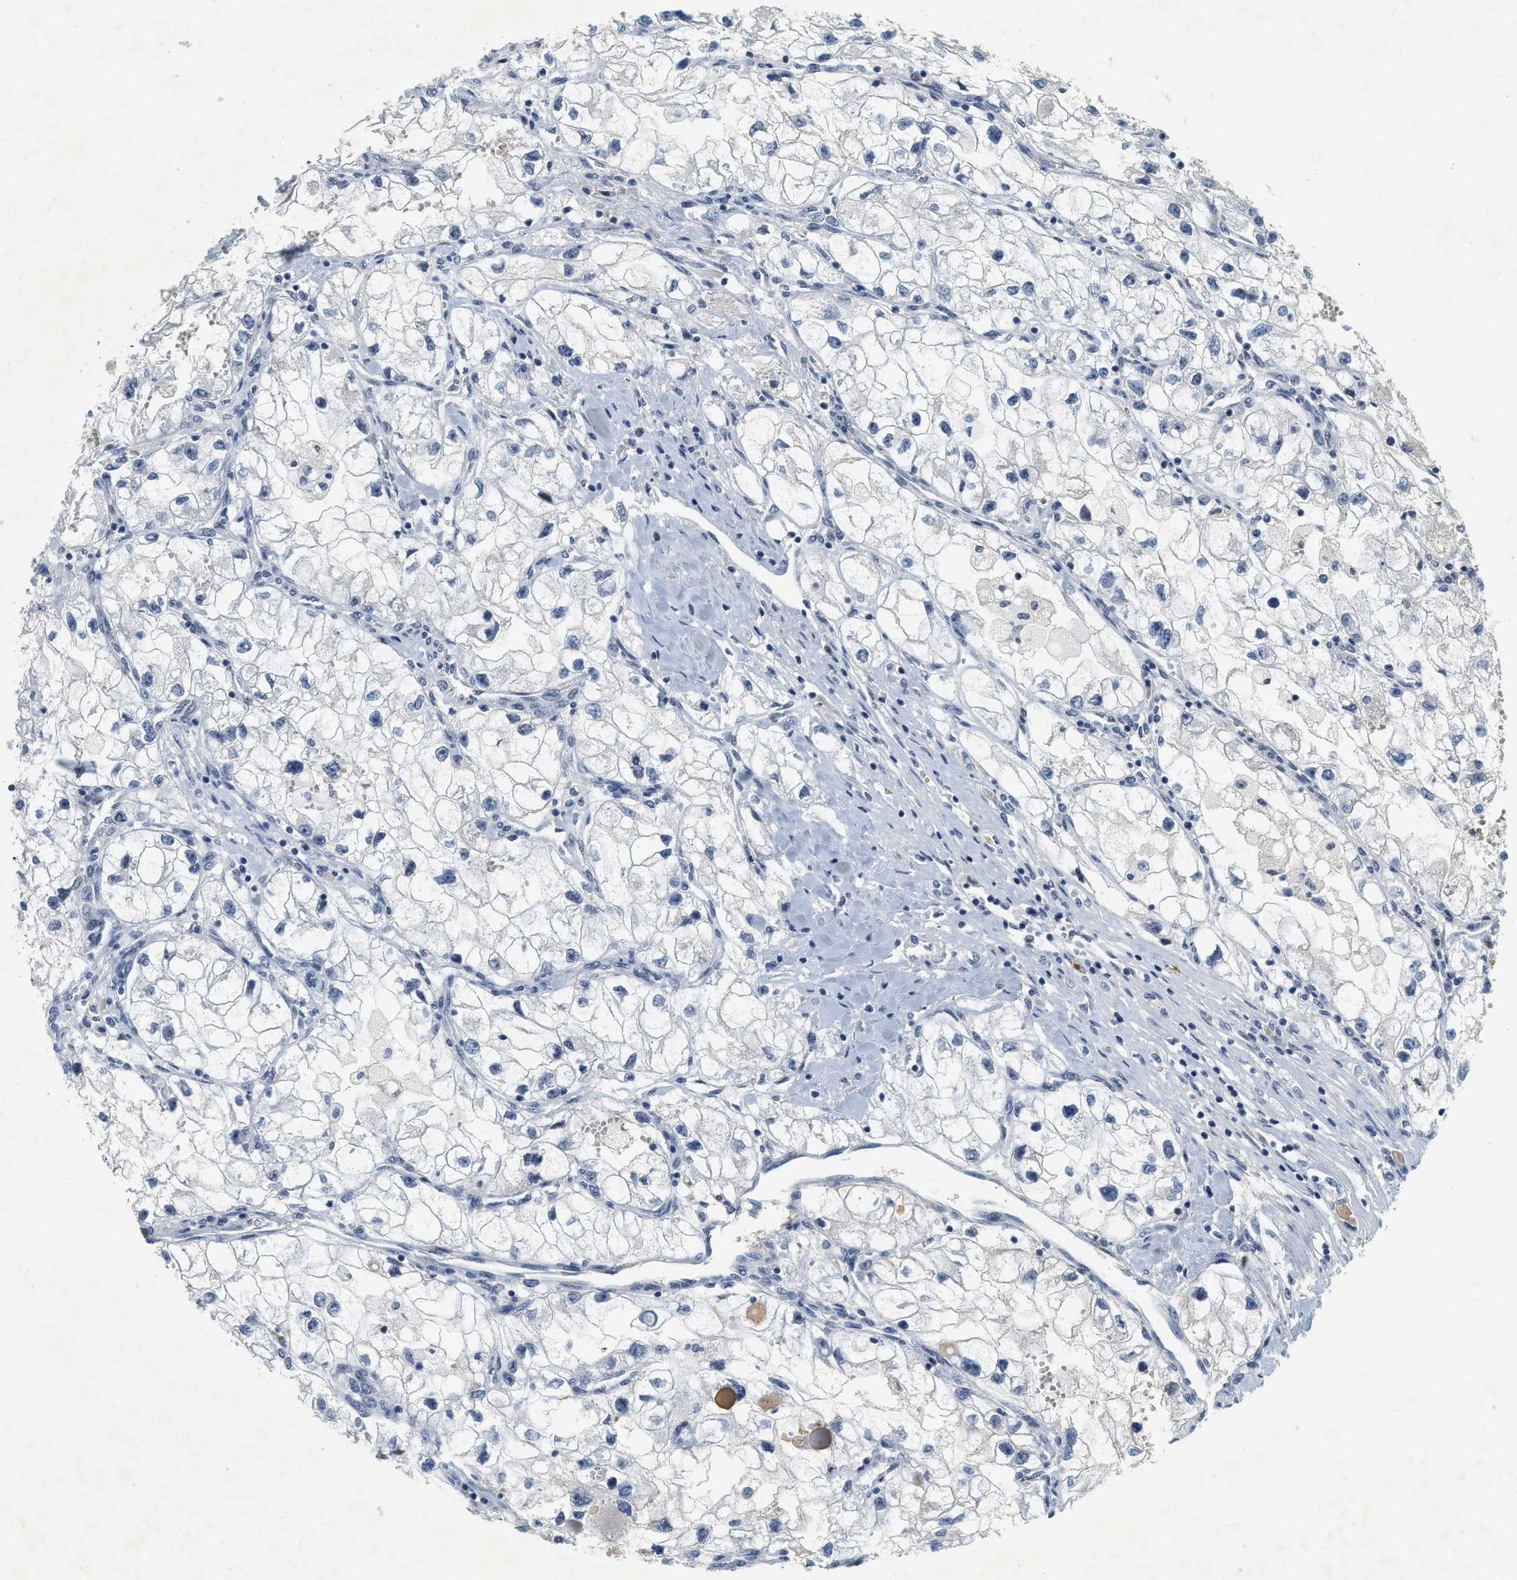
{"staining": {"intensity": "negative", "quantity": "none", "location": "none"}, "tissue": "renal cancer", "cell_type": "Tumor cells", "image_type": "cancer", "snomed": [{"axis": "morphology", "description": "Adenocarcinoma, NOS"}, {"axis": "topography", "description": "Kidney"}], "caption": "Tumor cells are negative for brown protein staining in renal cancer (adenocarcinoma).", "gene": "MZF1", "patient": {"sex": "female", "age": 70}}